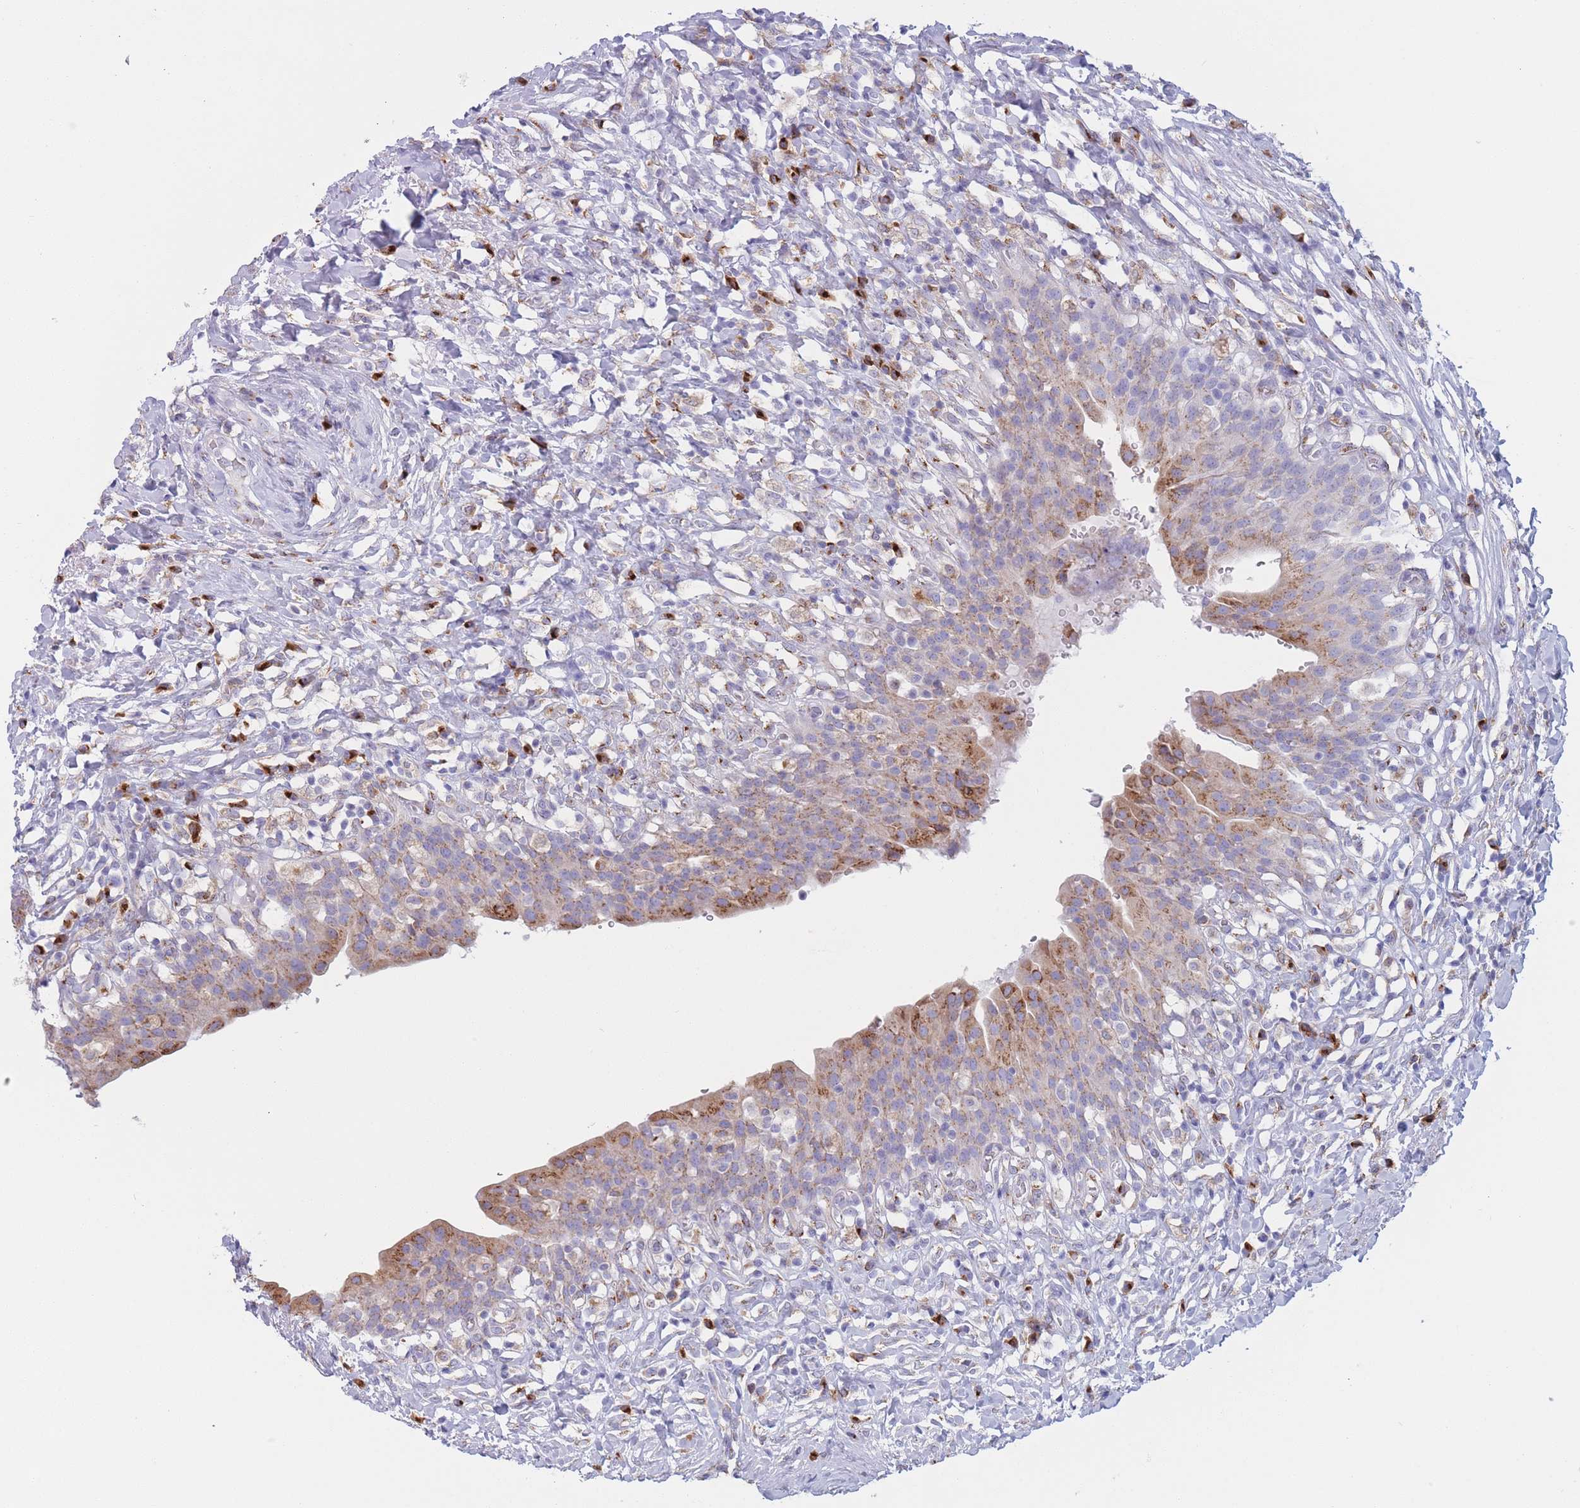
{"staining": {"intensity": "moderate", "quantity": "25%-75%", "location": "cytoplasmic/membranous"}, "tissue": "urinary bladder", "cell_type": "Urothelial cells", "image_type": "normal", "snomed": [{"axis": "morphology", "description": "Normal tissue, NOS"}, {"axis": "morphology", "description": "Inflammation, NOS"}, {"axis": "topography", "description": "Urinary bladder"}], "caption": "Protein staining of benign urinary bladder displays moderate cytoplasmic/membranous expression in approximately 25%-75% of urothelial cells. (IHC, brightfield microscopy, high magnification).", "gene": "MRPL30", "patient": {"sex": "male", "age": 64}}